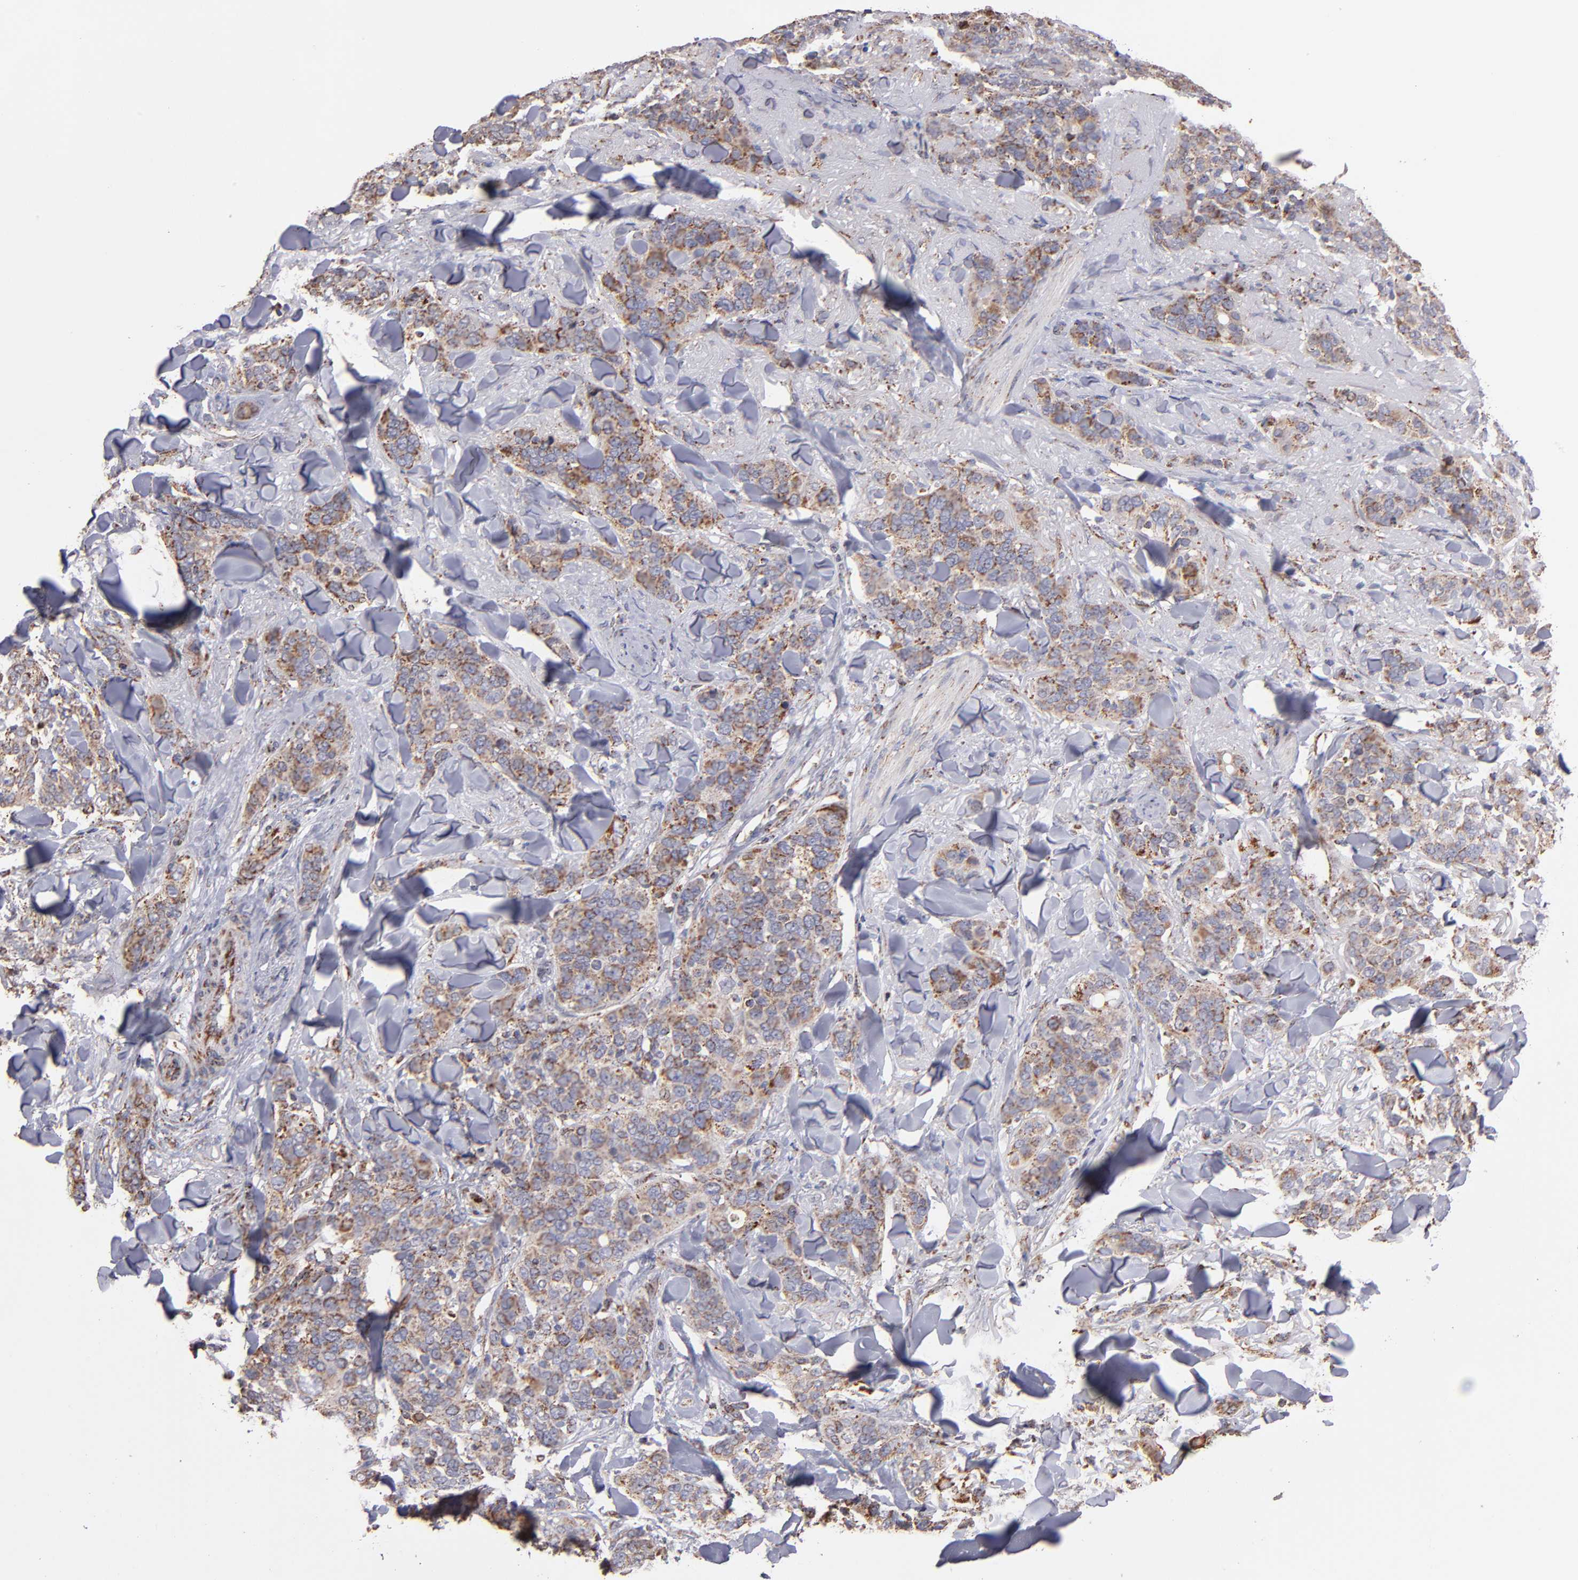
{"staining": {"intensity": "weak", "quantity": ">75%", "location": "cytoplasmic/membranous"}, "tissue": "skin cancer", "cell_type": "Tumor cells", "image_type": "cancer", "snomed": [{"axis": "morphology", "description": "Normal tissue, NOS"}, {"axis": "morphology", "description": "Squamous cell carcinoma, NOS"}, {"axis": "topography", "description": "Skin"}], "caption": "Brown immunohistochemical staining in human skin squamous cell carcinoma shows weak cytoplasmic/membranous positivity in approximately >75% of tumor cells.", "gene": "DLST", "patient": {"sex": "female", "age": 83}}